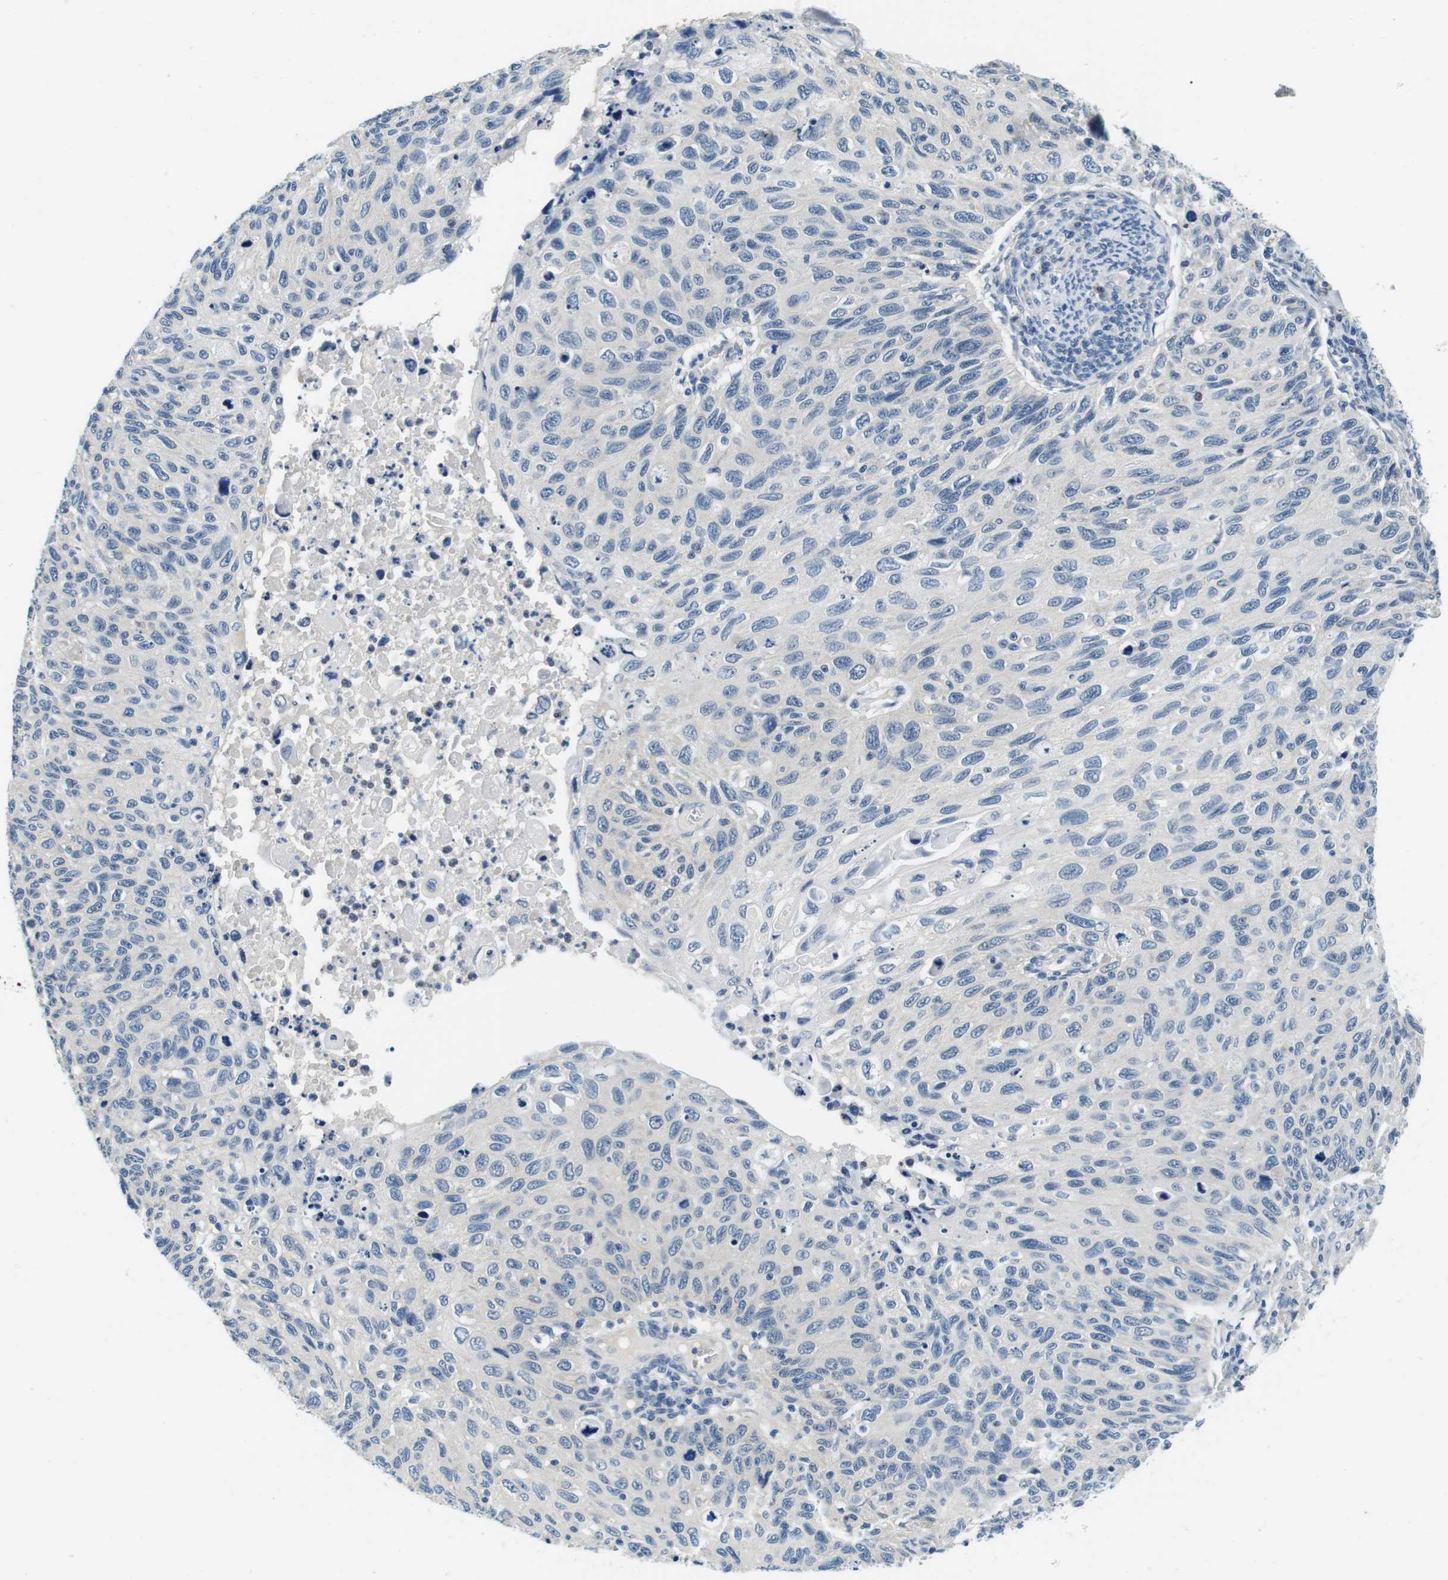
{"staining": {"intensity": "negative", "quantity": "none", "location": "none"}, "tissue": "cervical cancer", "cell_type": "Tumor cells", "image_type": "cancer", "snomed": [{"axis": "morphology", "description": "Squamous cell carcinoma, NOS"}, {"axis": "topography", "description": "Cervix"}], "caption": "Squamous cell carcinoma (cervical) was stained to show a protein in brown. There is no significant staining in tumor cells.", "gene": "DTNA", "patient": {"sex": "female", "age": 70}}